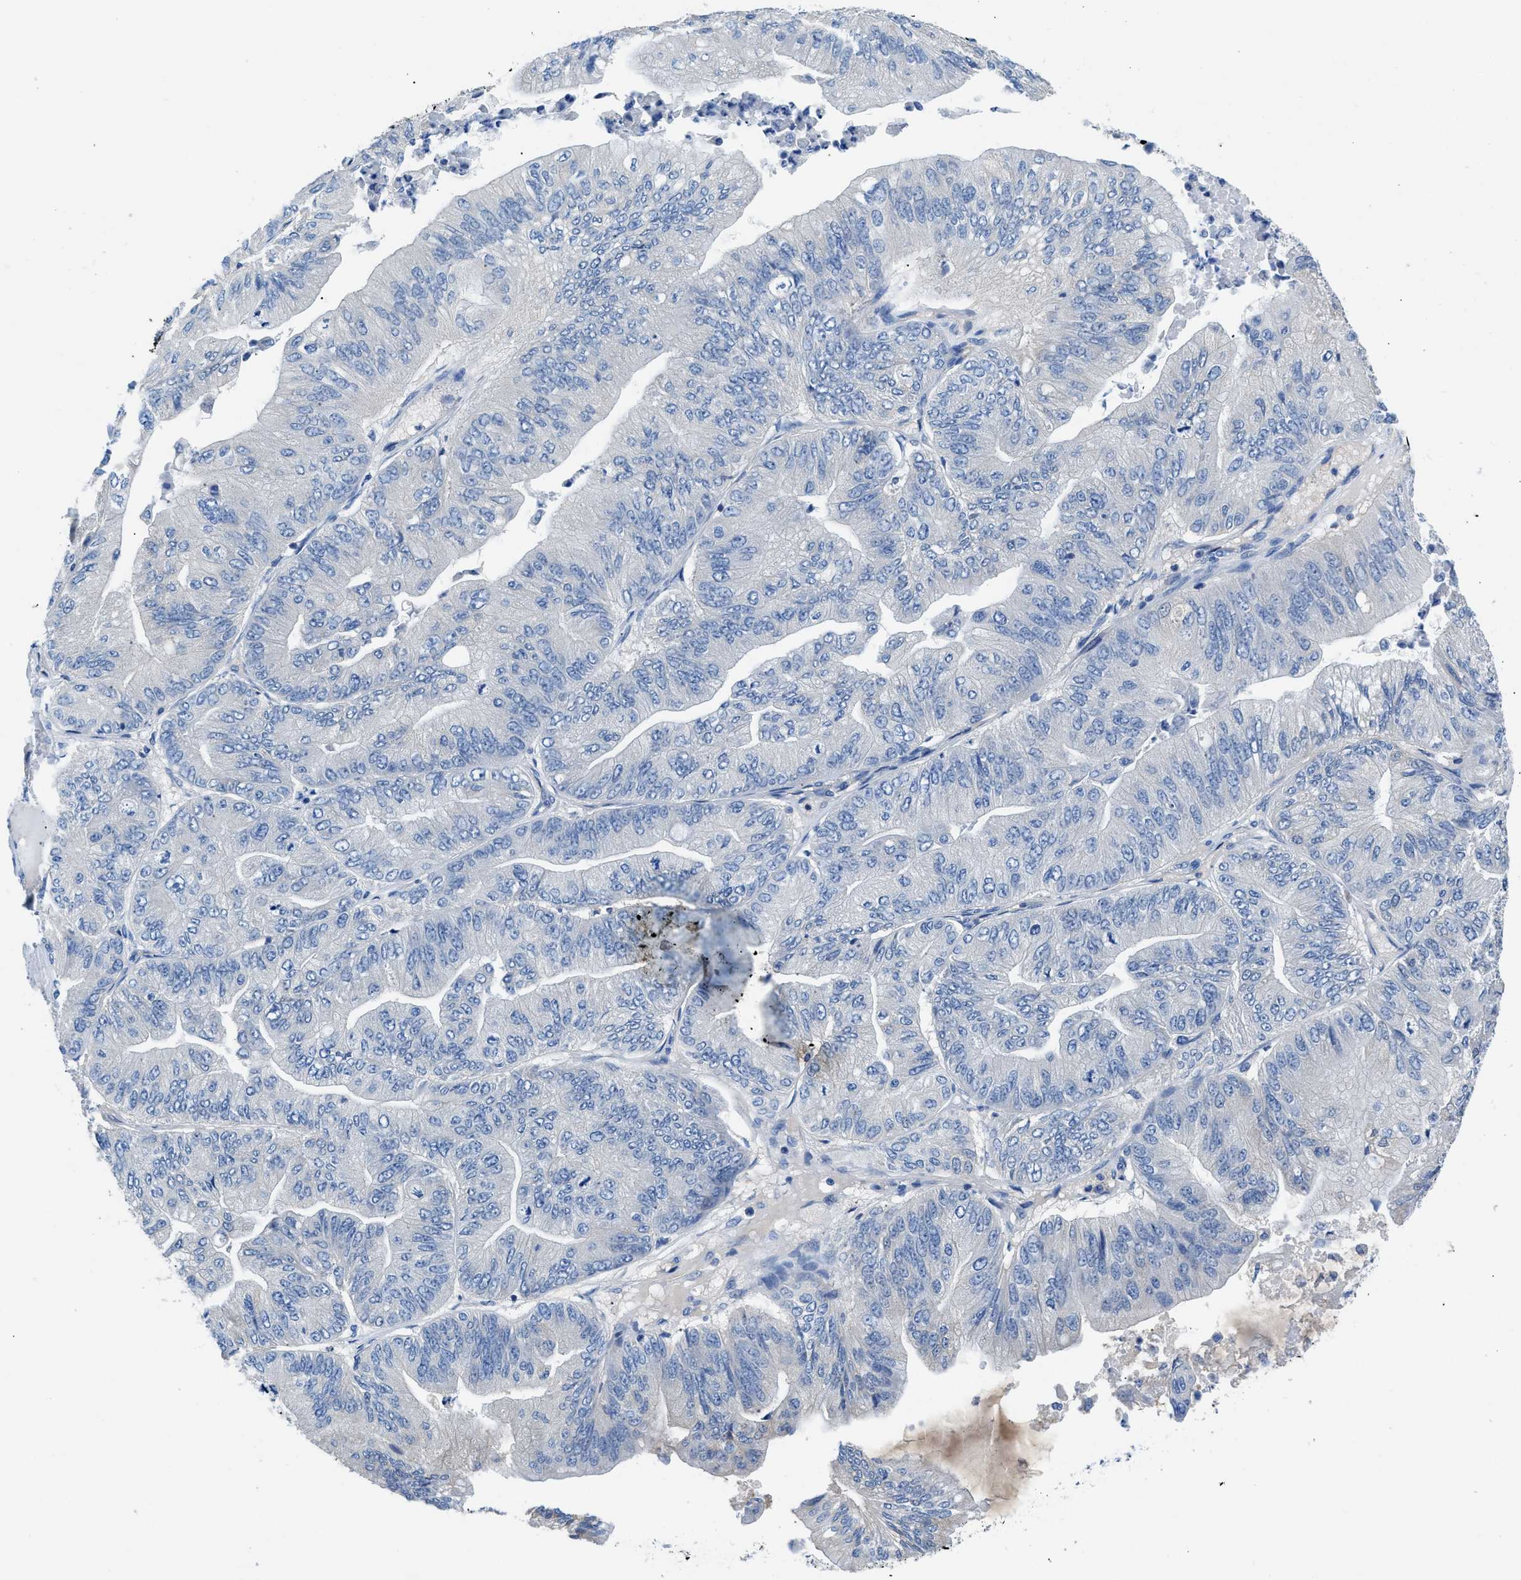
{"staining": {"intensity": "negative", "quantity": "none", "location": "none"}, "tissue": "ovarian cancer", "cell_type": "Tumor cells", "image_type": "cancer", "snomed": [{"axis": "morphology", "description": "Cystadenocarcinoma, mucinous, NOS"}, {"axis": "topography", "description": "Ovary"}], "caption": "High magnification brightfield microscopy of ovarian cancer (mucinous cystadenocarcinoma) stained with DAB (3,3'-diaminobenzidine) (brown) and counterstained with hematoxylin (blue): tumor cells show no significant positivity.", "gene": "SLC10A6", "patient": {"sex": "female", "age": 61}}